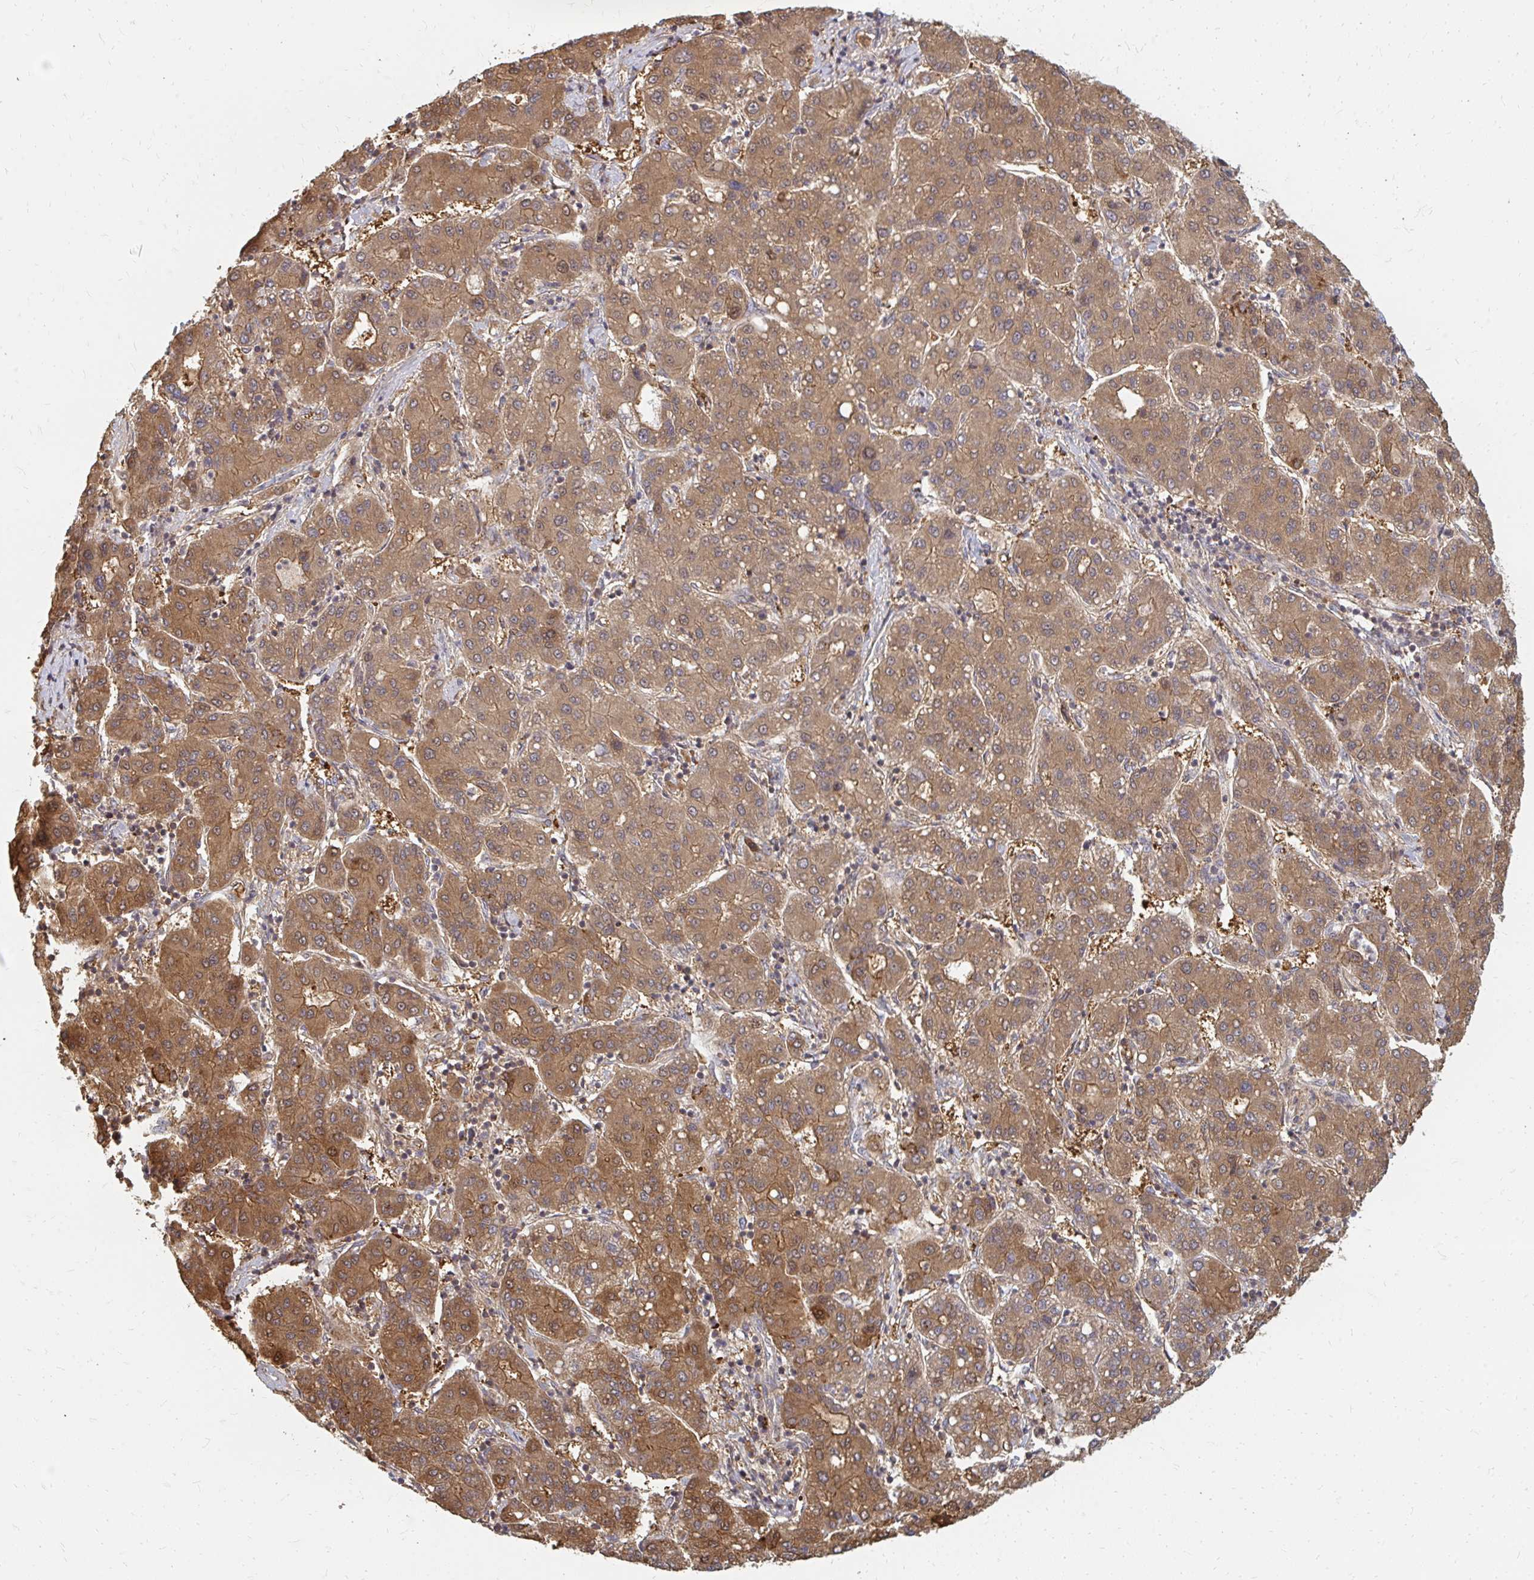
{"staining": {"intensity": "moderate", "quantity": ">75%", "location": "cytoplasmic/membranous,nuclear"}, "tissue": "liver cancer", "cell_type": "Tumor cells", "image_type": "cancer", "snomed": [{"axis": "morphology", "description": "Carcinoma, Hepatocellular, NOS"}, {"axis": "topography", "description": "Liver"}], "caption": "Protein staining demonstrates moderate cytoplasmic/membranous and nuclear staining in about >75% of tumor cells in liver cancer (hepatocellular carcinoma). The protein is shown in brown color, while the nuclei are stained blue.", "gene": "ZNF285", "patient": {"sex": "male", "age": 65}}